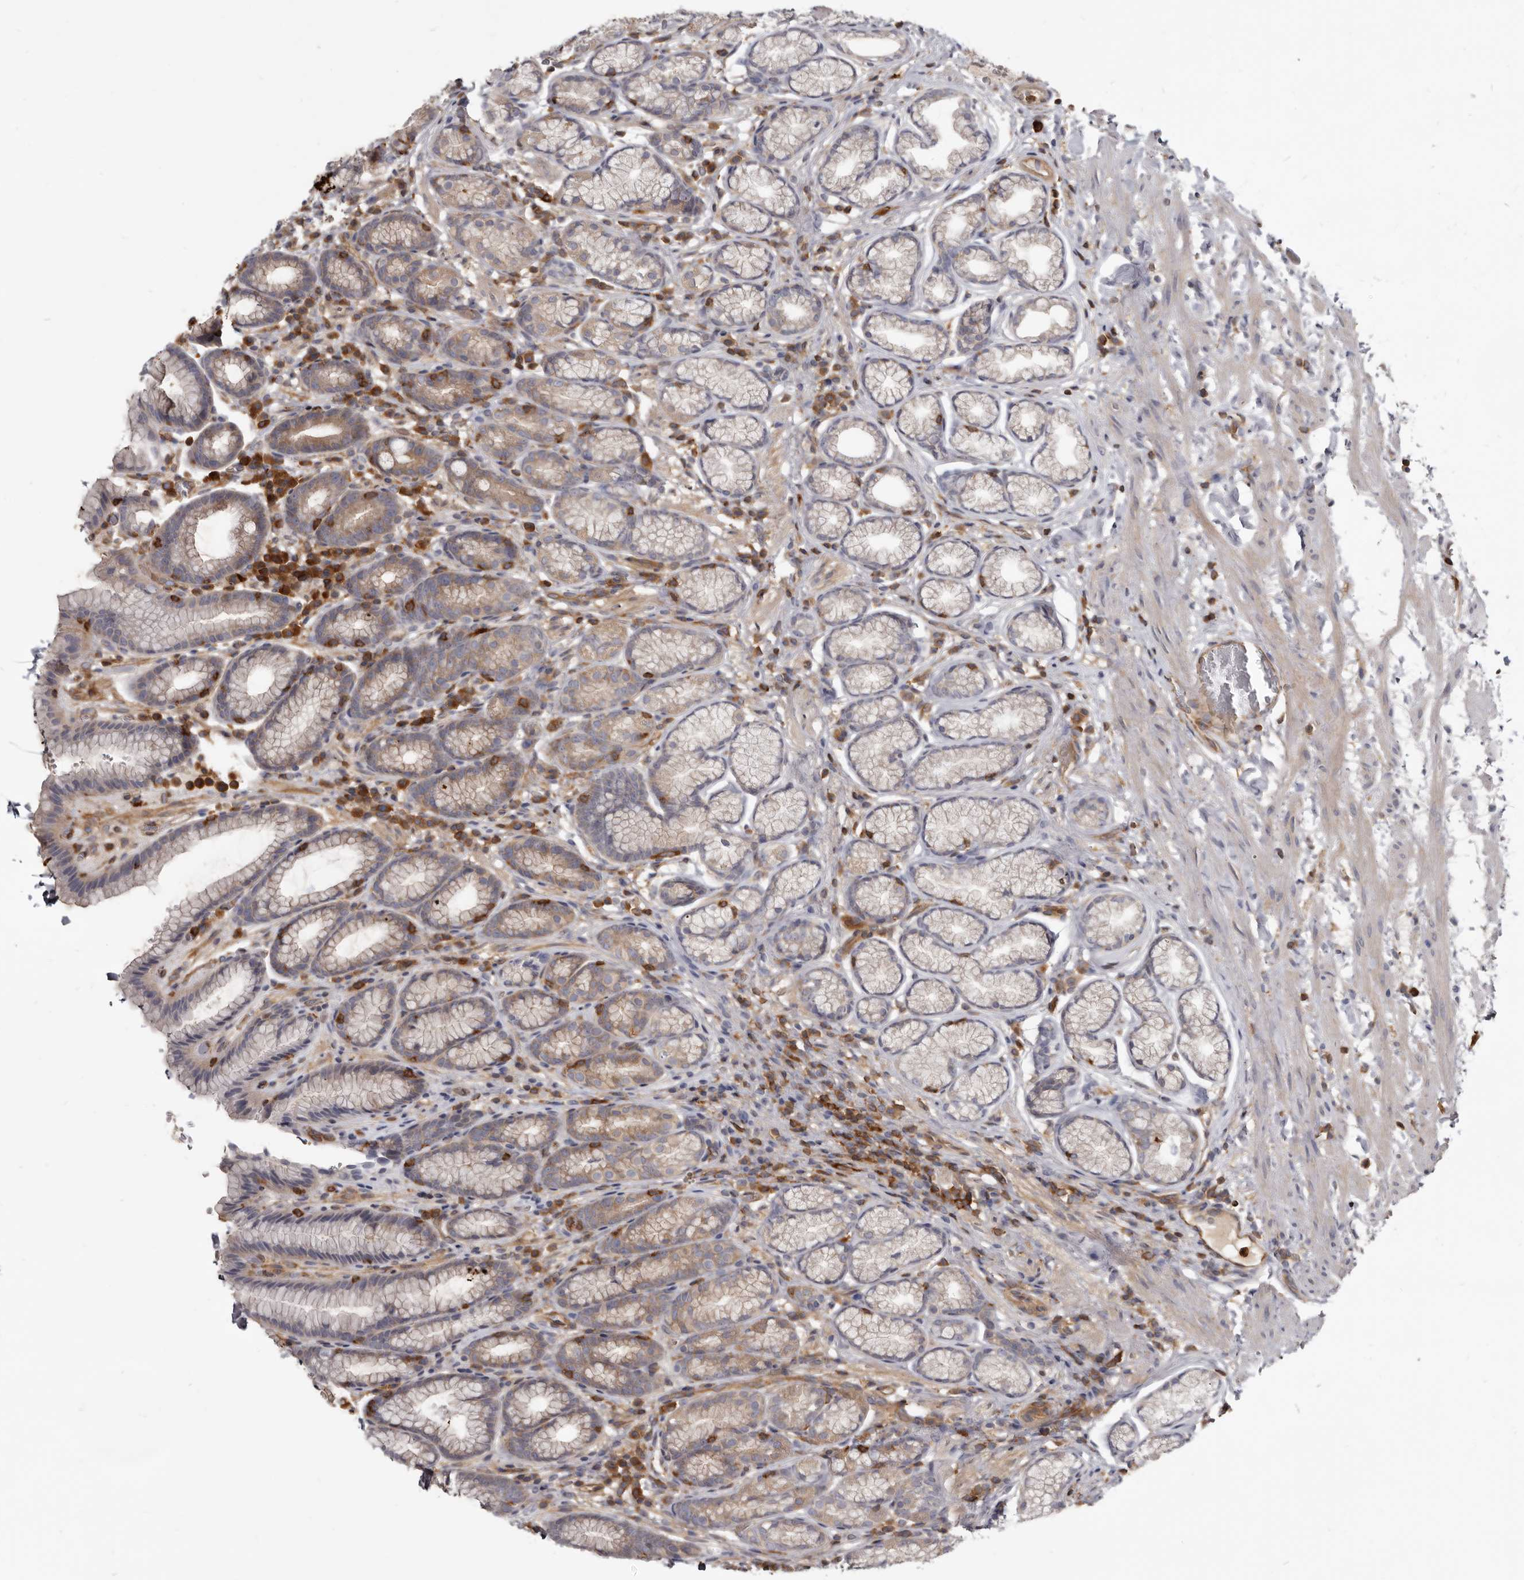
{"staining": {"intensity": "moderate", "quantity": "<25%", "location": "cytoplasmic/membranous"}, "tissue": "stomach", "cell_type": "Glandular cells", "image_type": "normal", "snomed": [{"axis": "morphology", "description": "Normal tissue, NOS"}, {"axis": "topography", "description": "Stomach"}], "caption": "Immunohistochemical staining of normal stomach displays low levels of moderate cytoplasmic/membranous expression in about <25% of glandular cells. The staining is performed using DAB (3,3'-diaminobenzidine) brown chromogen to label protein expression. The nuclei are counter-stained blue using hematoxylin.", "gene": "CBL", "patient": {"sex": "male", "age": 42}}